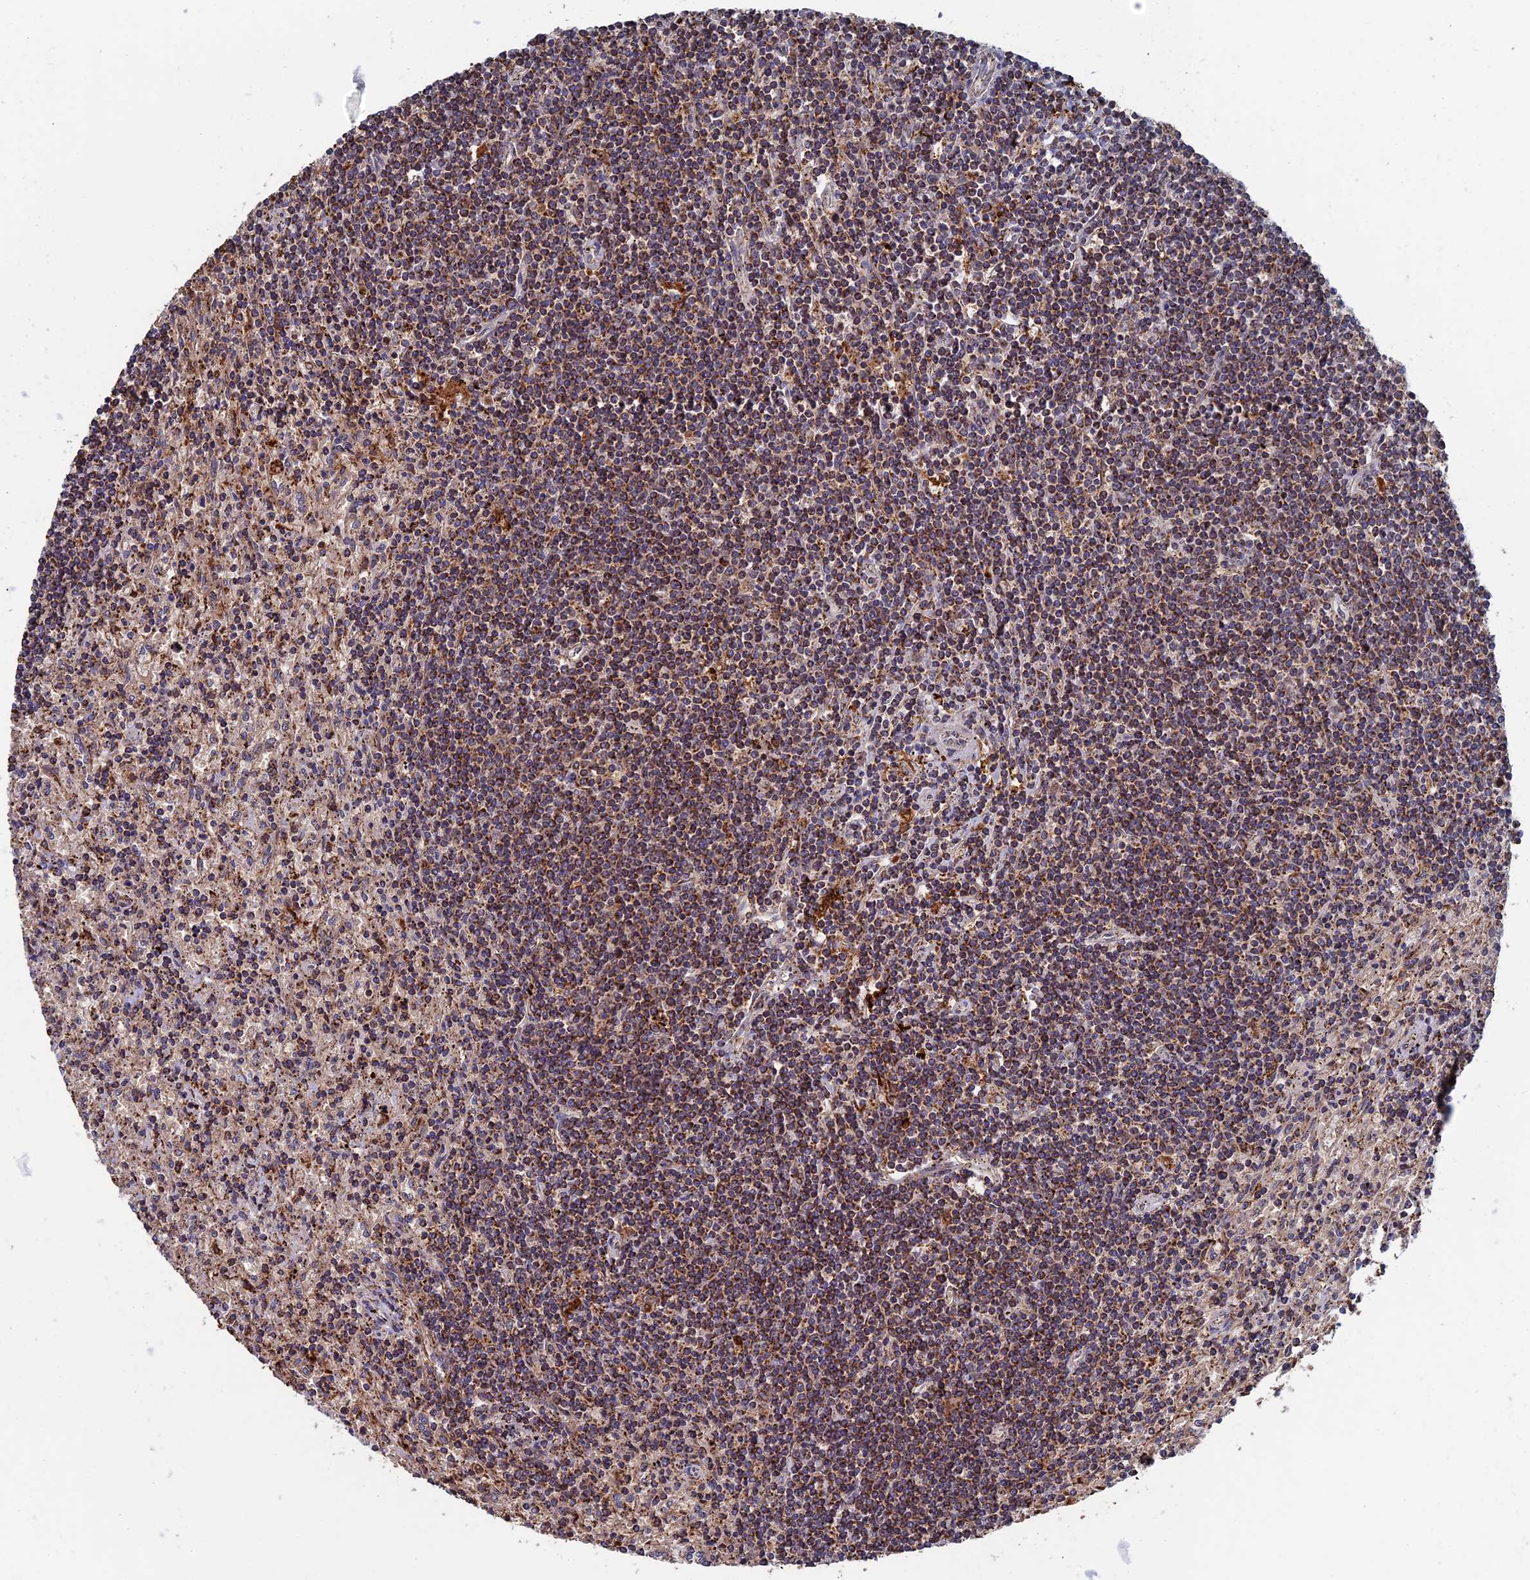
{"staining": {"intensity": "strong", "quantity": "25%-75%", "location": "cytoplasmic/membranous"}, "tissue": "lymphoma", "cell_type": "Tumor cells", "image_type": "cancer", "snomed": [{"axis": "morphology", "description": "Malignant lymphoma, non-Hodgkin's type, Low grade"}, {"axis": "topography", "description": "Spleen"}], "caption": "High-power microscopy captured an IHC histopathology image of low-grade malignant lymphoma, non-Hodgkin's type, revealing strong cytoplasmic/membranous positivity in approximately 25%-75% of tumor cells.", "gene": "SEC24D", "patient": {"sex": "male", "age": 76}}